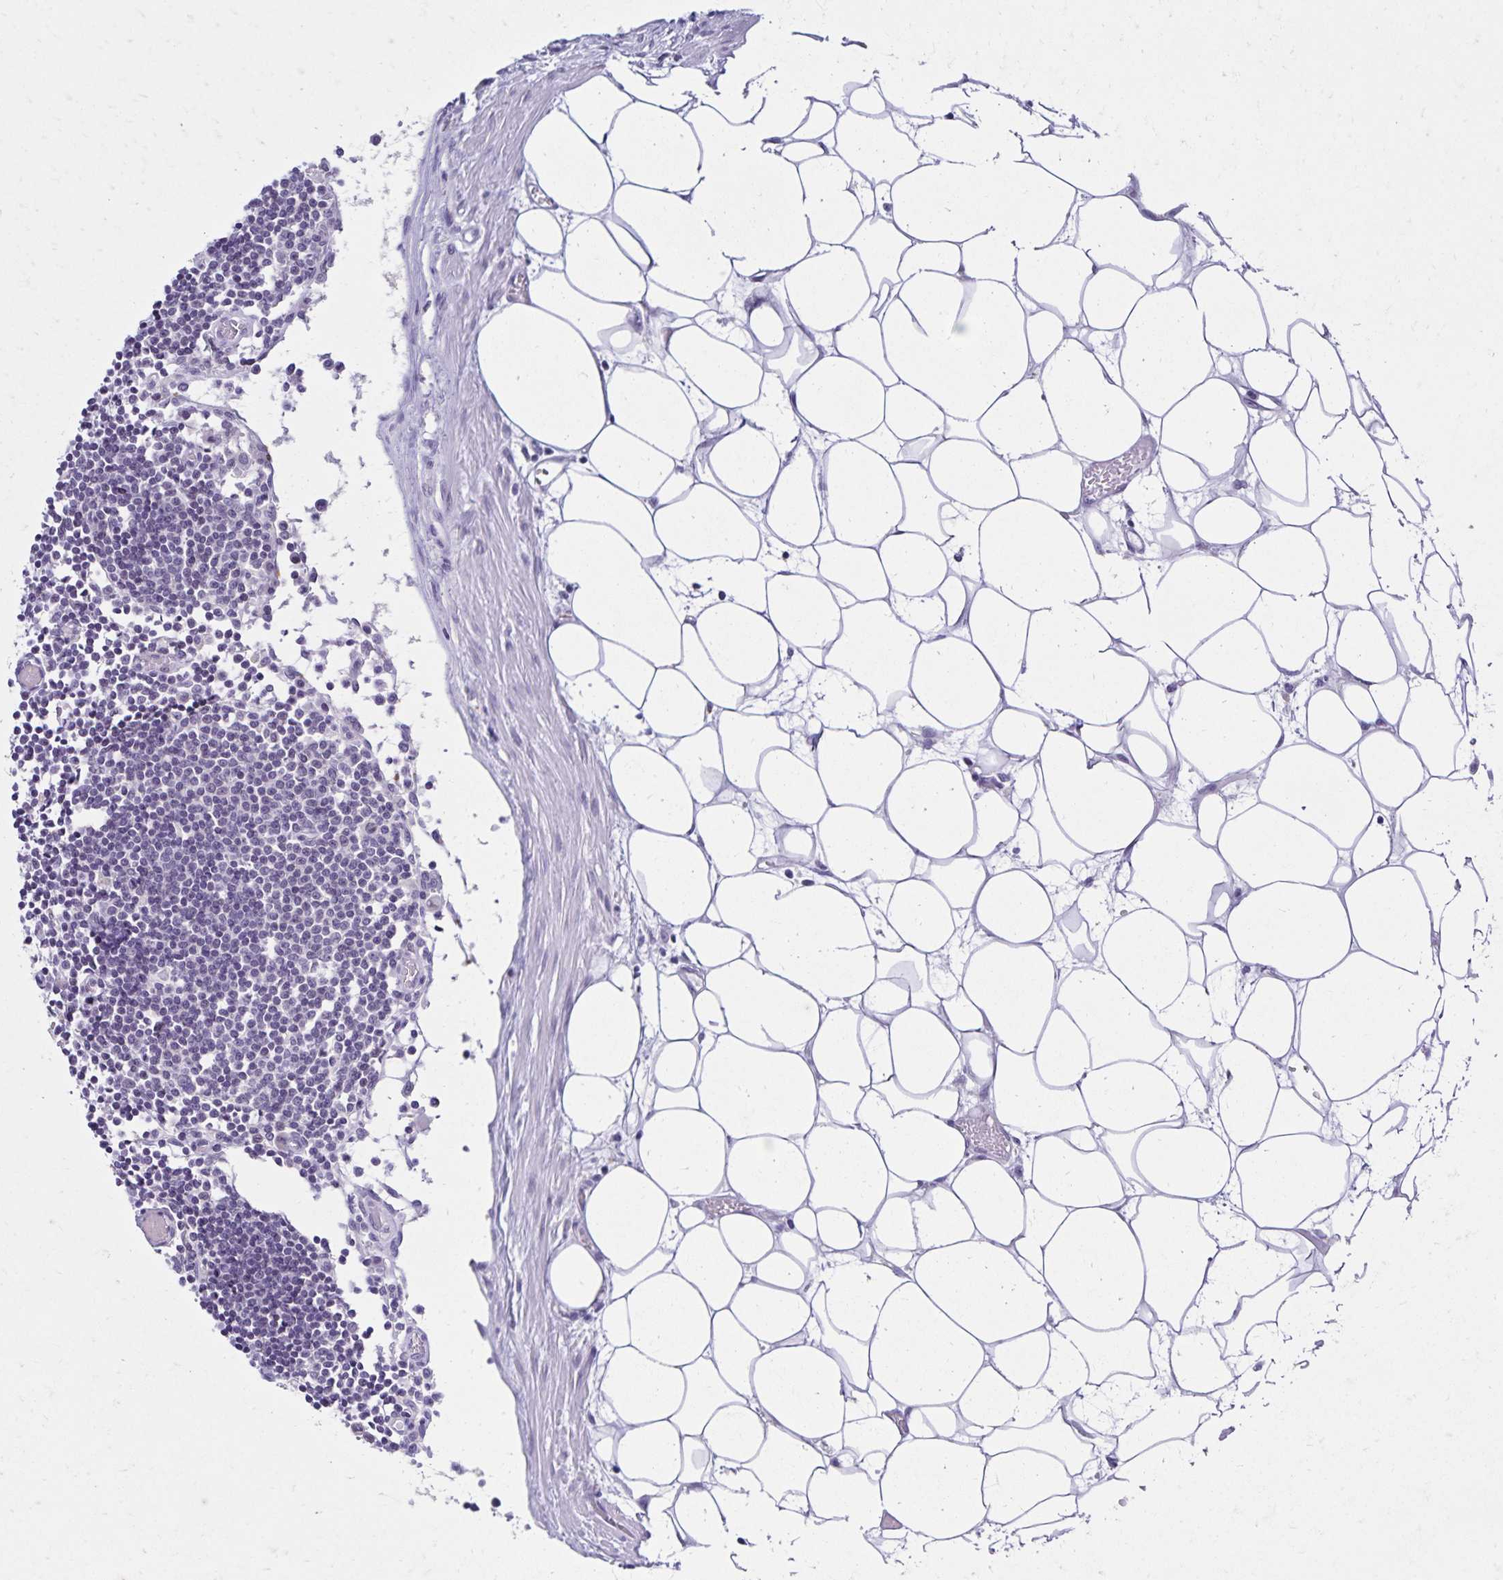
{"staining": {"intensity": "negative", "quantity": "none", "location": "none"}, "tissue": "lymph node", "cell_type": "Germinal center cells", "image_type": "normal", "snomed": [{"axis": "morphology", "description": "Normal tissue, NOS"}, {"axis": "topography", "description": "Lymph node"}], "caption": "The immunohistochemistry (IHC) micrograph has no significant positivity in germinal center cells of lymph node. Nuclei are stained in blue.", "gene": "FAM166C", "patient": {"sex": "male", "age": 66}}